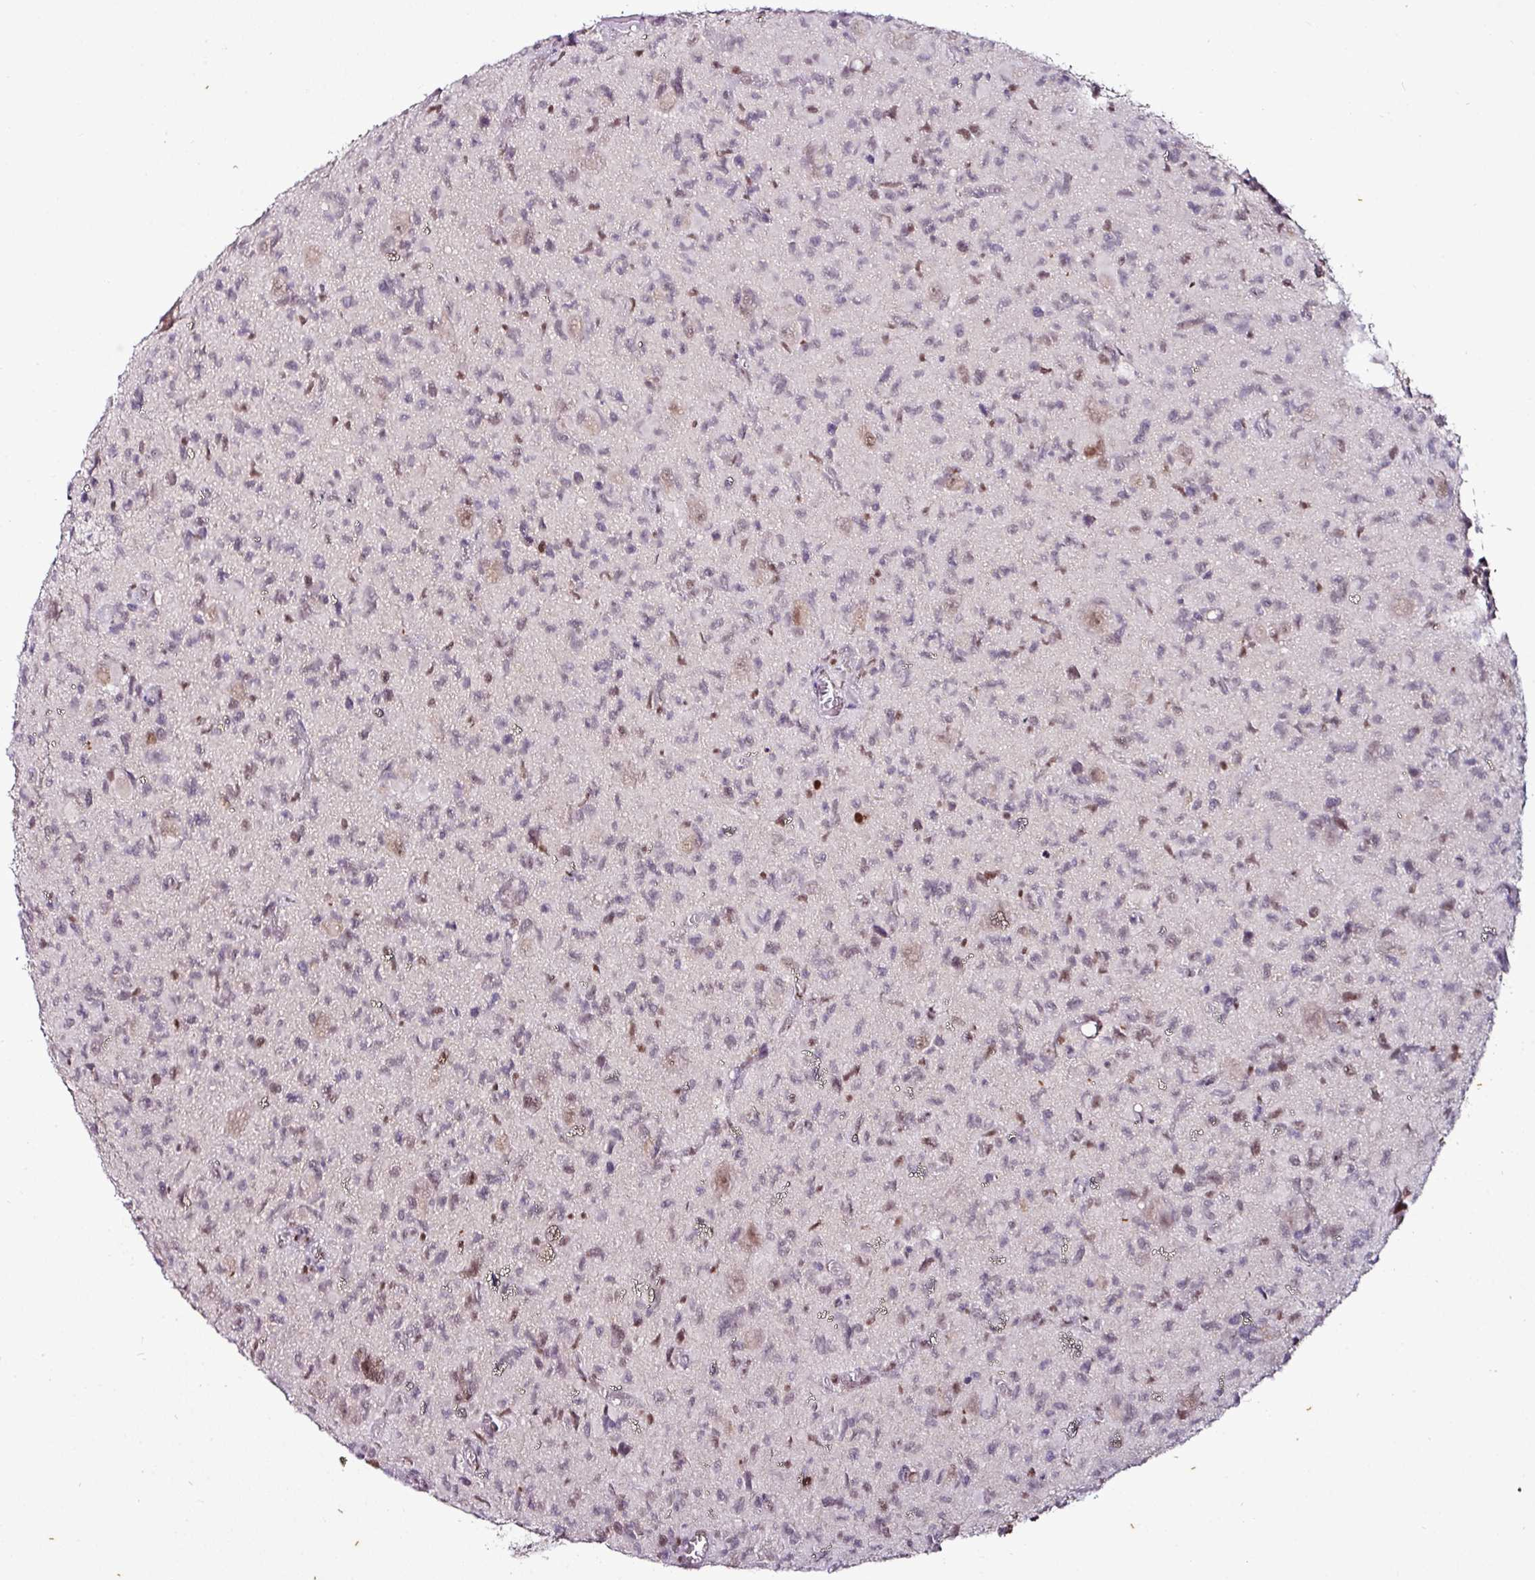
{"staining": {"intensity": "weak", "quantity": "<25%", "location": "nuclear"}, "tissue": "glioma", "cell_type": "Tumor cells", "image_type": "cancer", "snomed": [{"axis": "morphology", "description": "Glioma, malignant, High grade"}, {"axis": "topography", "description": "Brain"}], "caption": "Tumor cells are negative for brown protein staining in malignant high-grade glioma. (DAB (3,3'-diaminobenzidine) immunohistochemistry, high magnification).", "gene": "KLF16", "patient": {"sex": "male", "age": 76}}